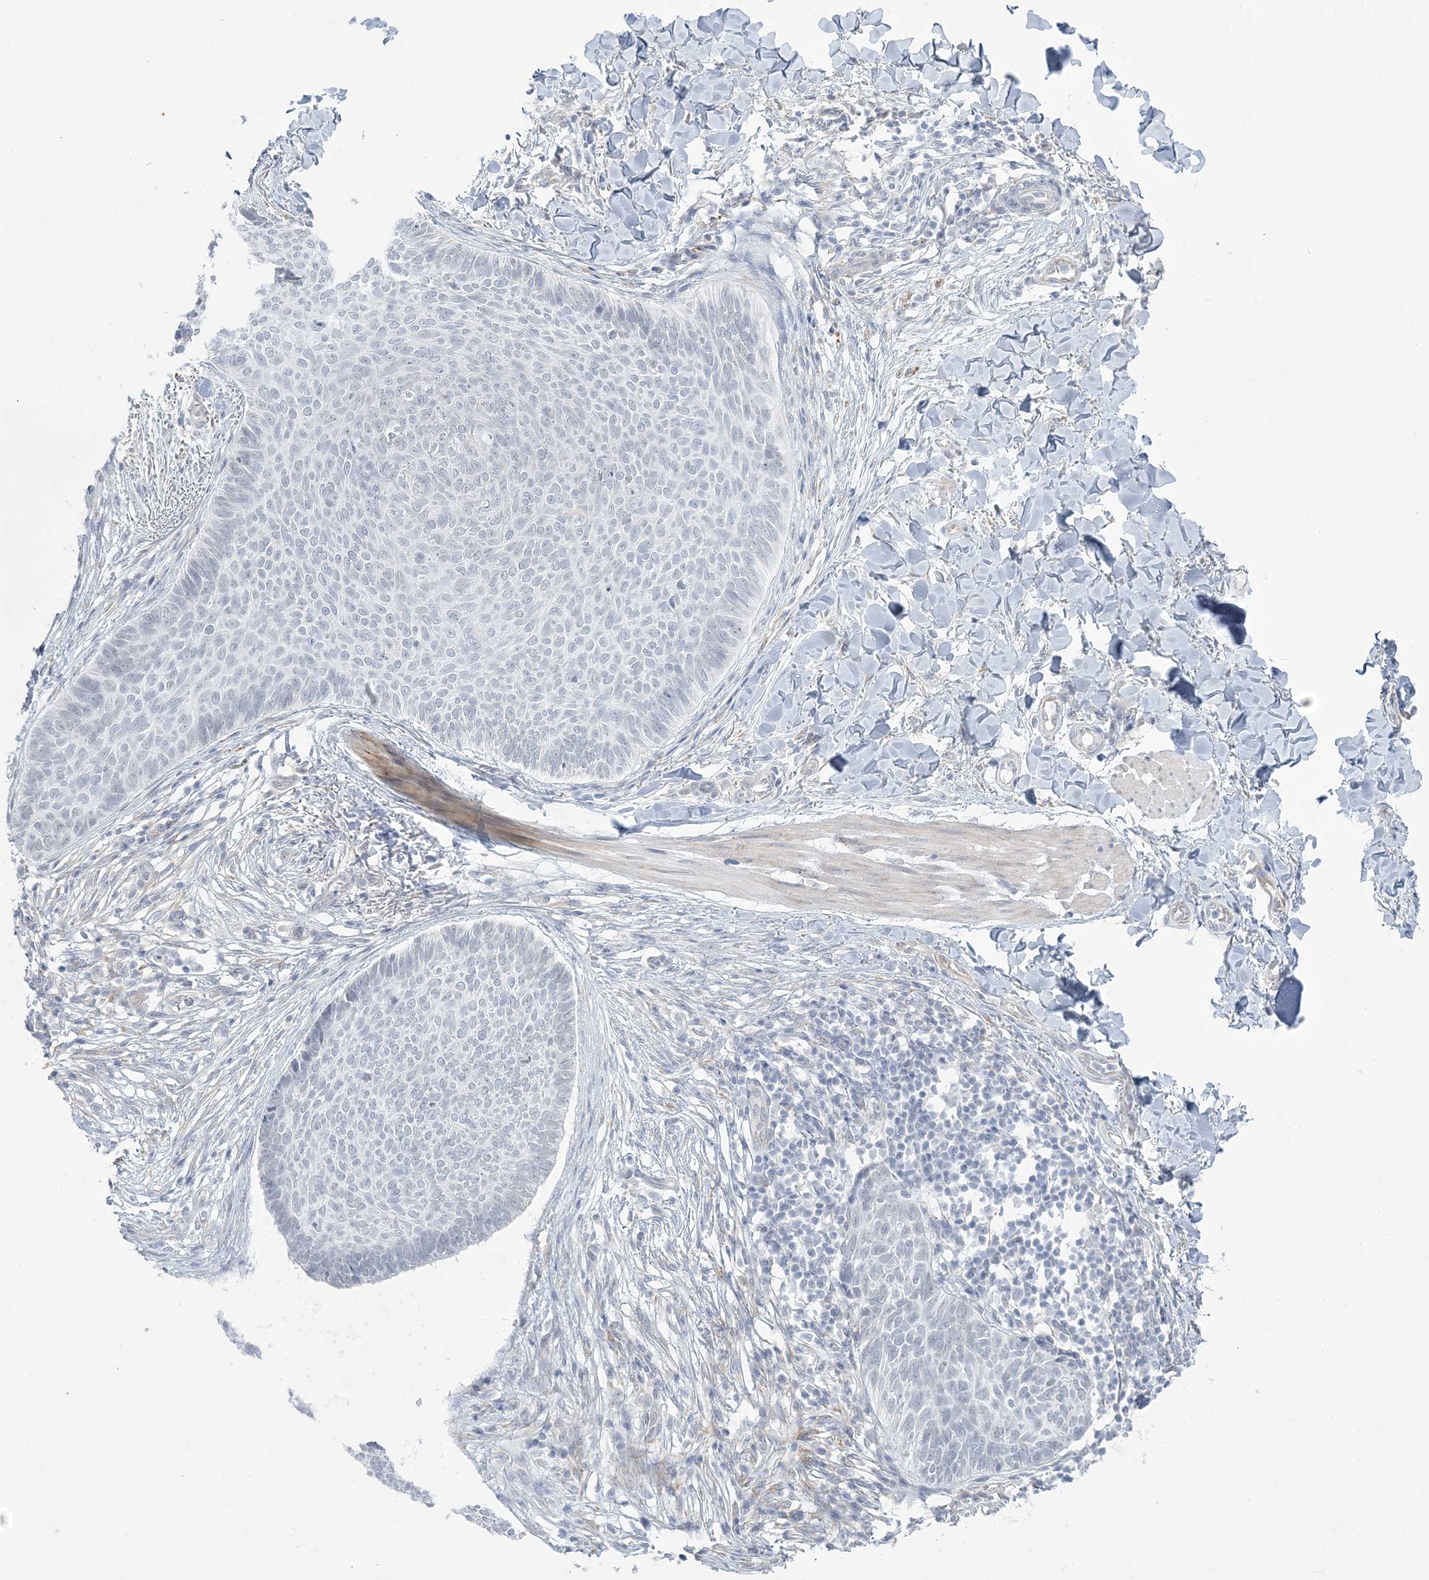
{"staining": {"intensity": "negative", "quantity": "none", "location": "none"}, "tissue": "skin cancer", "cell_type": "Tumor cells", "image_type": "cancer", "snomed": [{"axis": "morphology", "description": "Normal tissue, NOS"}, {"axis": "morphology", "description": "Basal cell carcinoma"}, {"axis": "topography", "description": "Skin"}], "caption": "There is no significant expression in tumor cells of skin basal cell carcinoma. Nuclei are stained in blue.", "gene": "ZC3H6", "patient": {"sex": "male", "age": 50}}